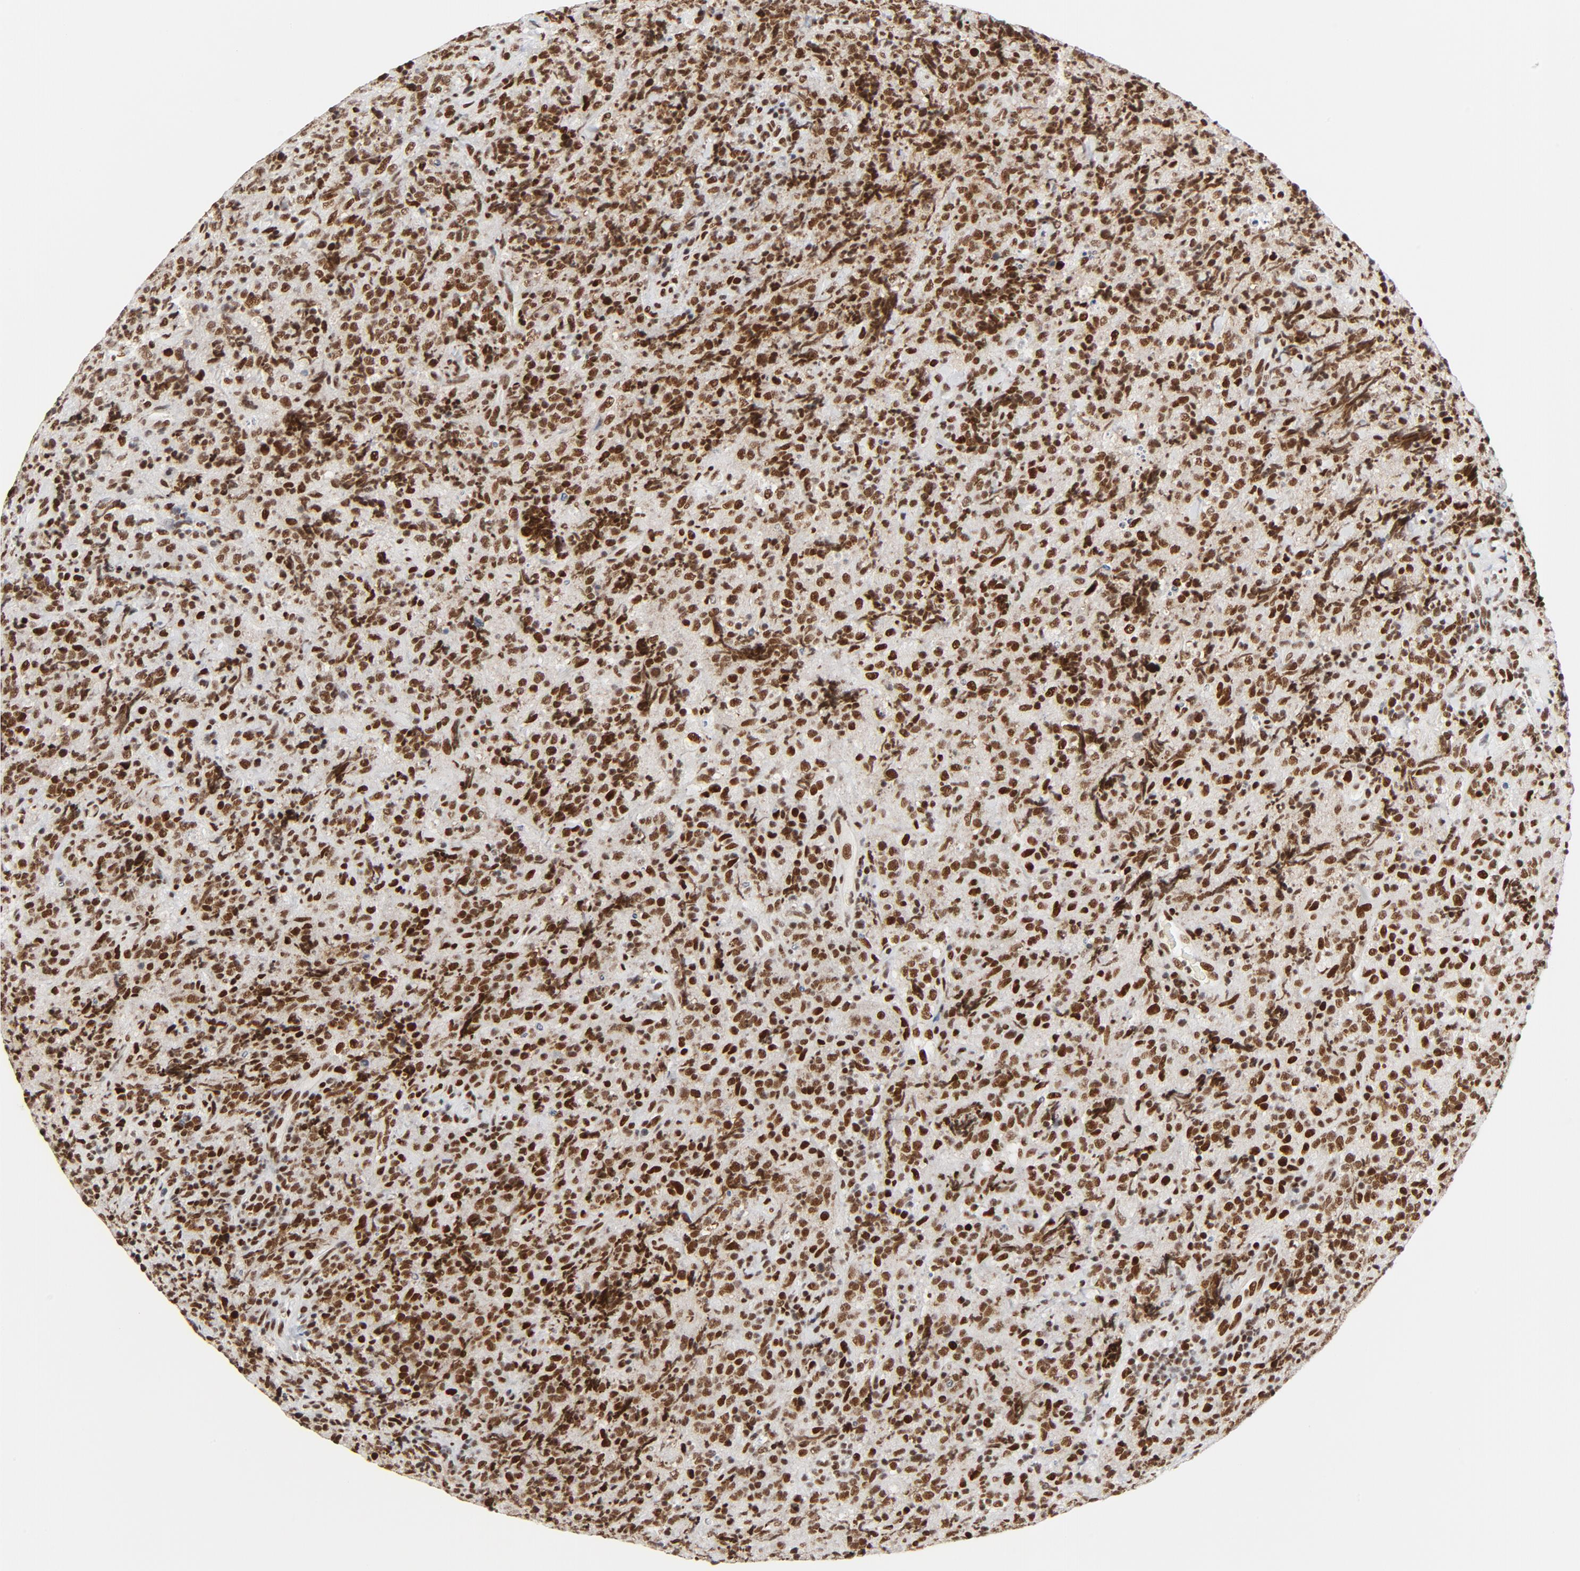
{"staining": {"intensity": "moderate", "quantity": ">75%", "location": "nuclear"}, "tissue": "lymphoma", "cell_type": "Tumor cells", "image_type": "cancer", "snomed": [{"axis": "morphology", "description": "Malignant lymphoma, non-Hodgkin's type, High grade"}, {"axis": "topography", "description": "Tonsil"}], "caption": "Malignant lymphoma, non-Hodgkin's type (high-grade) tissue reveals moderate nuclear positivity in approximately >75% of tumor cells, visualized by immunohistochemistry.", "gene": "GTF2H1", "patient": {"sex": "female", "age": 36}}